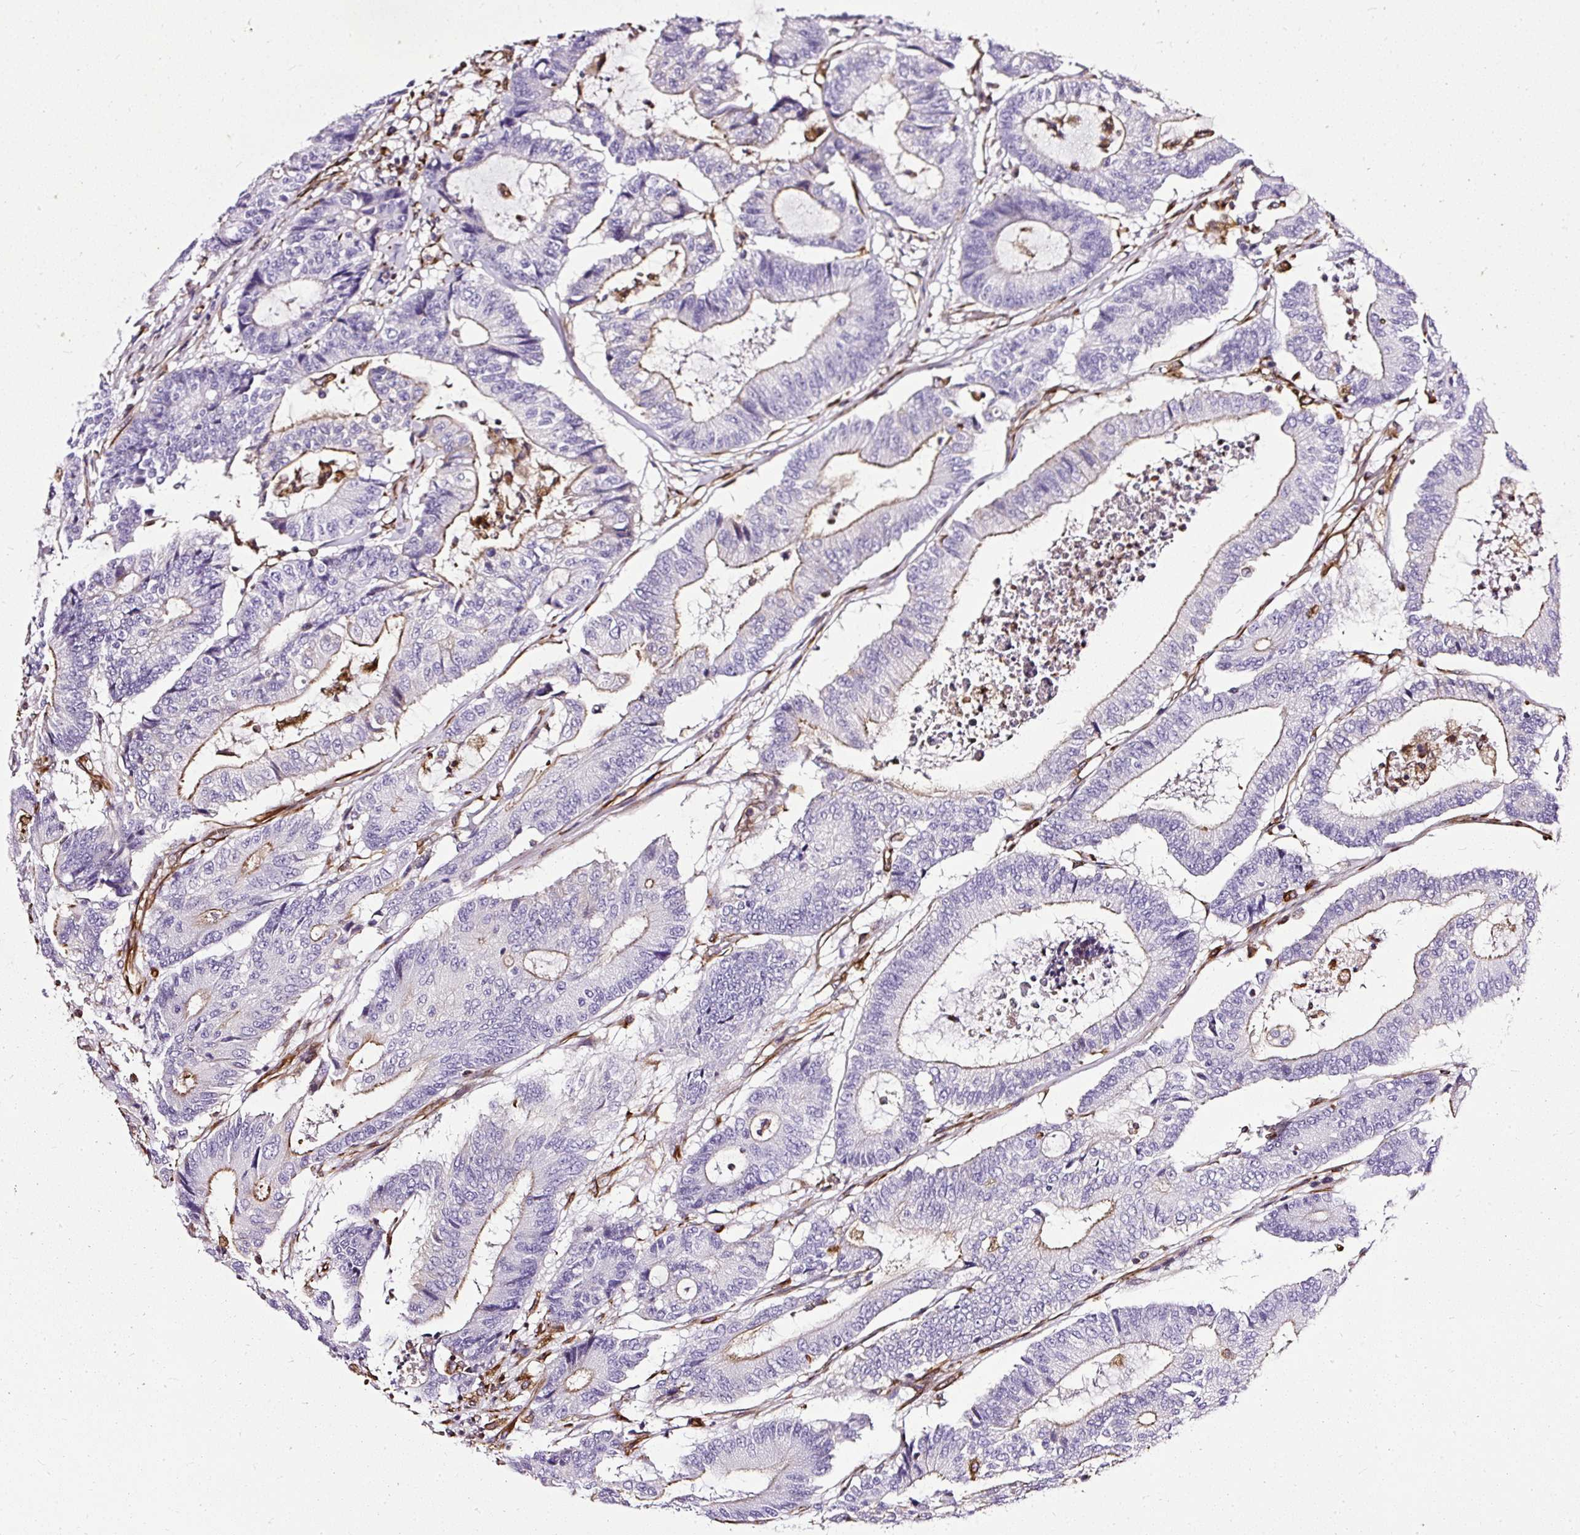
{"staining": {"intensity": "moderate", "quantity": "25%-75%", "location": "cytoplasmic/membranous"}, "tissue": "colorectal cancer", "cell_type": "Tumor cells", "image_type": "cancer", "snomed": [{"axis": "morphology", "description": "Adenocarcinoma, NOS"}, {"axis": "topography", "description": "Colon"}], "caption": "The histopathology image shows a brown stain indicating the presence of a protein in the cytoplasmic/membranous of tumor cells in adenocarcinoma (colorectal).", "gene": "PLS1", "patient": {"sex": "female", "age": 84}}